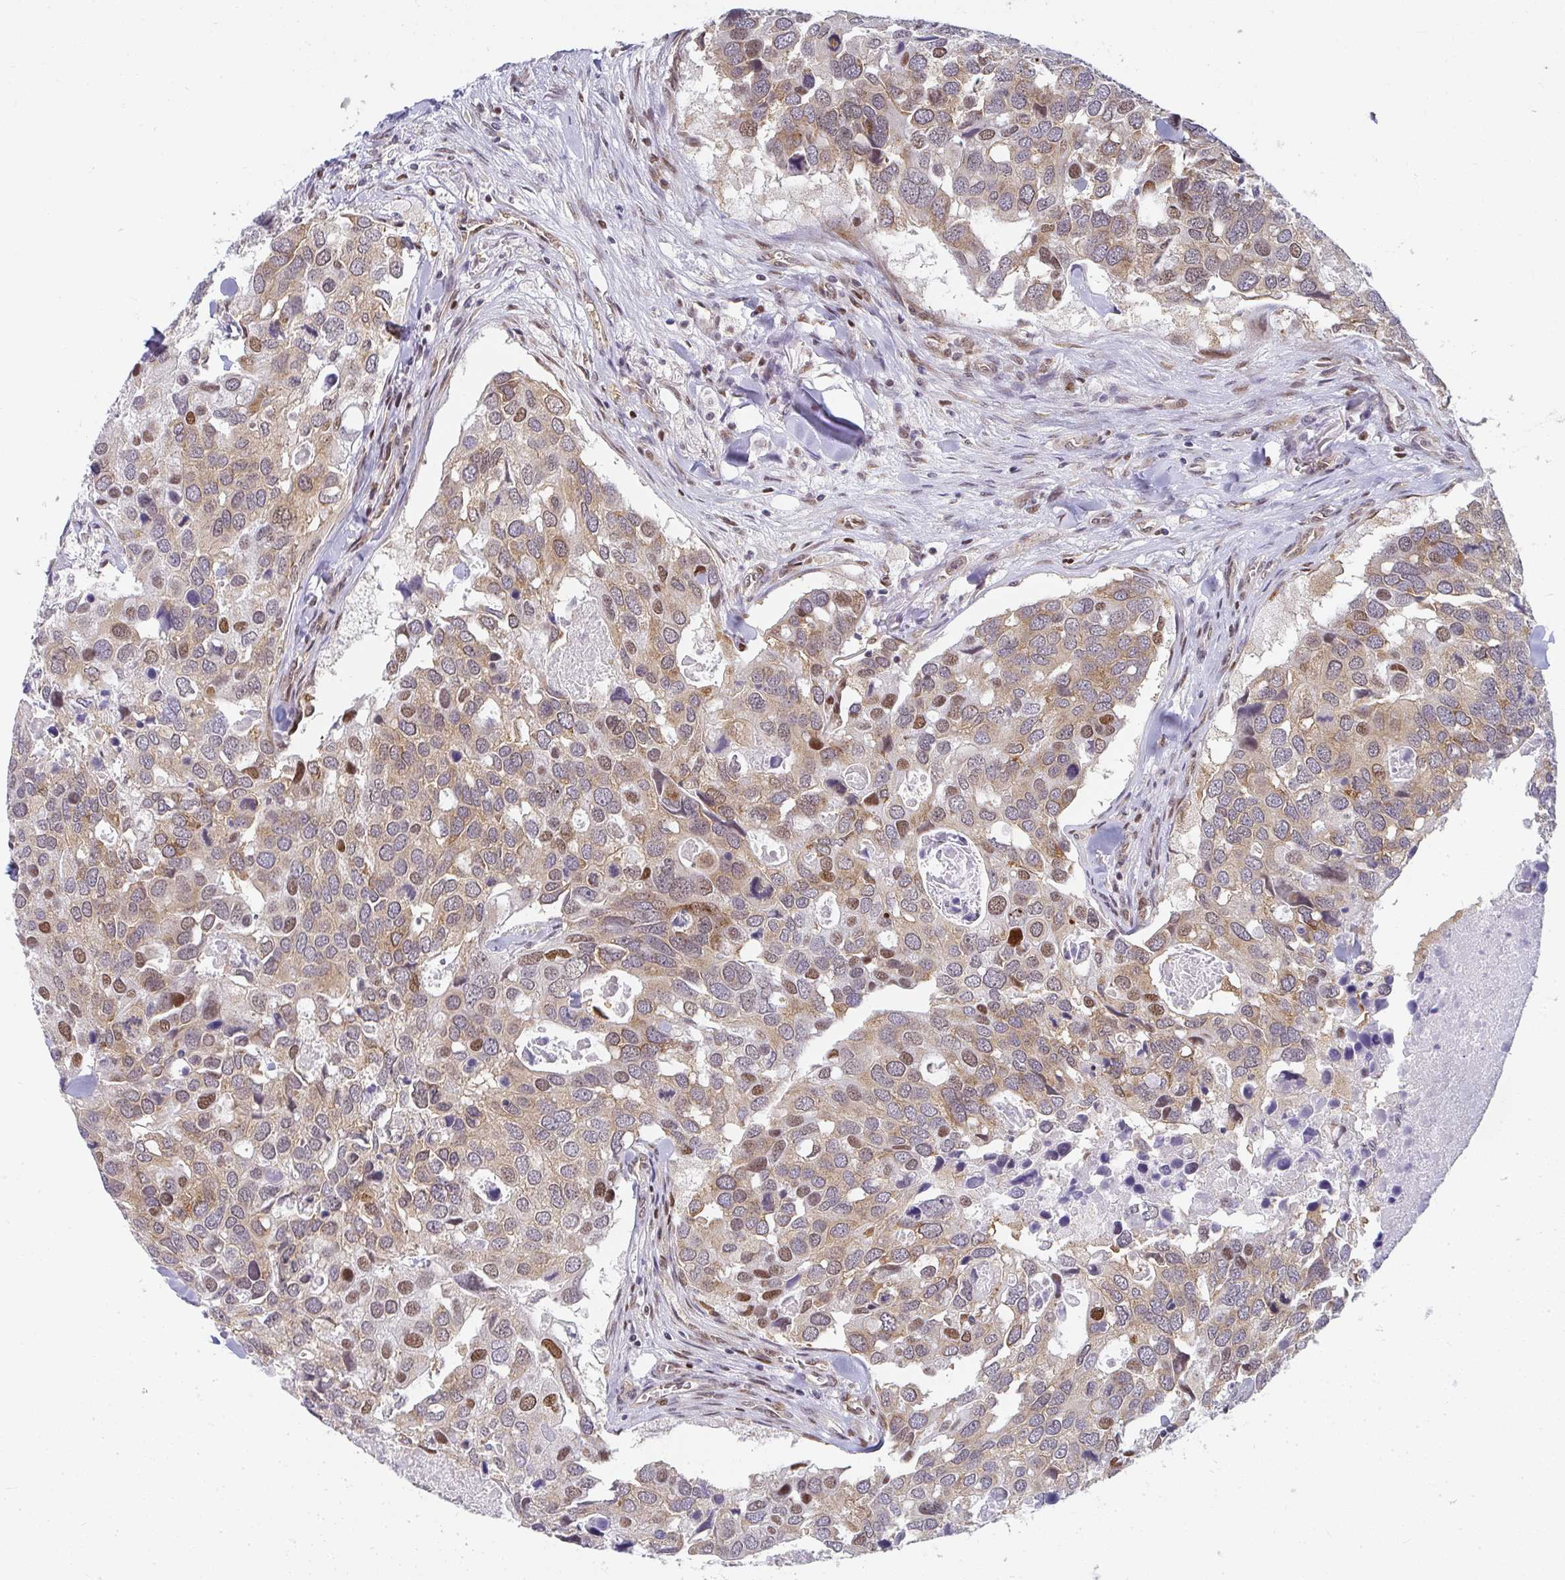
{"staining": {"intensity": "moderate", "quantity": ">75%", "location": "cytoplasmic/membranous,nuclear"}, "tissue": "breast cancer", "cell_type": "Tumor cells", "image_type": "cancer", "snomed": [{"axis": "morphology", "description": "Duct carcinoma"}, {"axis": "topography", "description": "Breast"}], "caption": "Immunohistochemical staining of breast cancer exhibits medium levels of moderate cytoplasmic/membranous and nuclear expression in approximately >75% of tumor cells.", "gene": "SYNCRIP", "patient": {"sex": "female", "age": 83}}